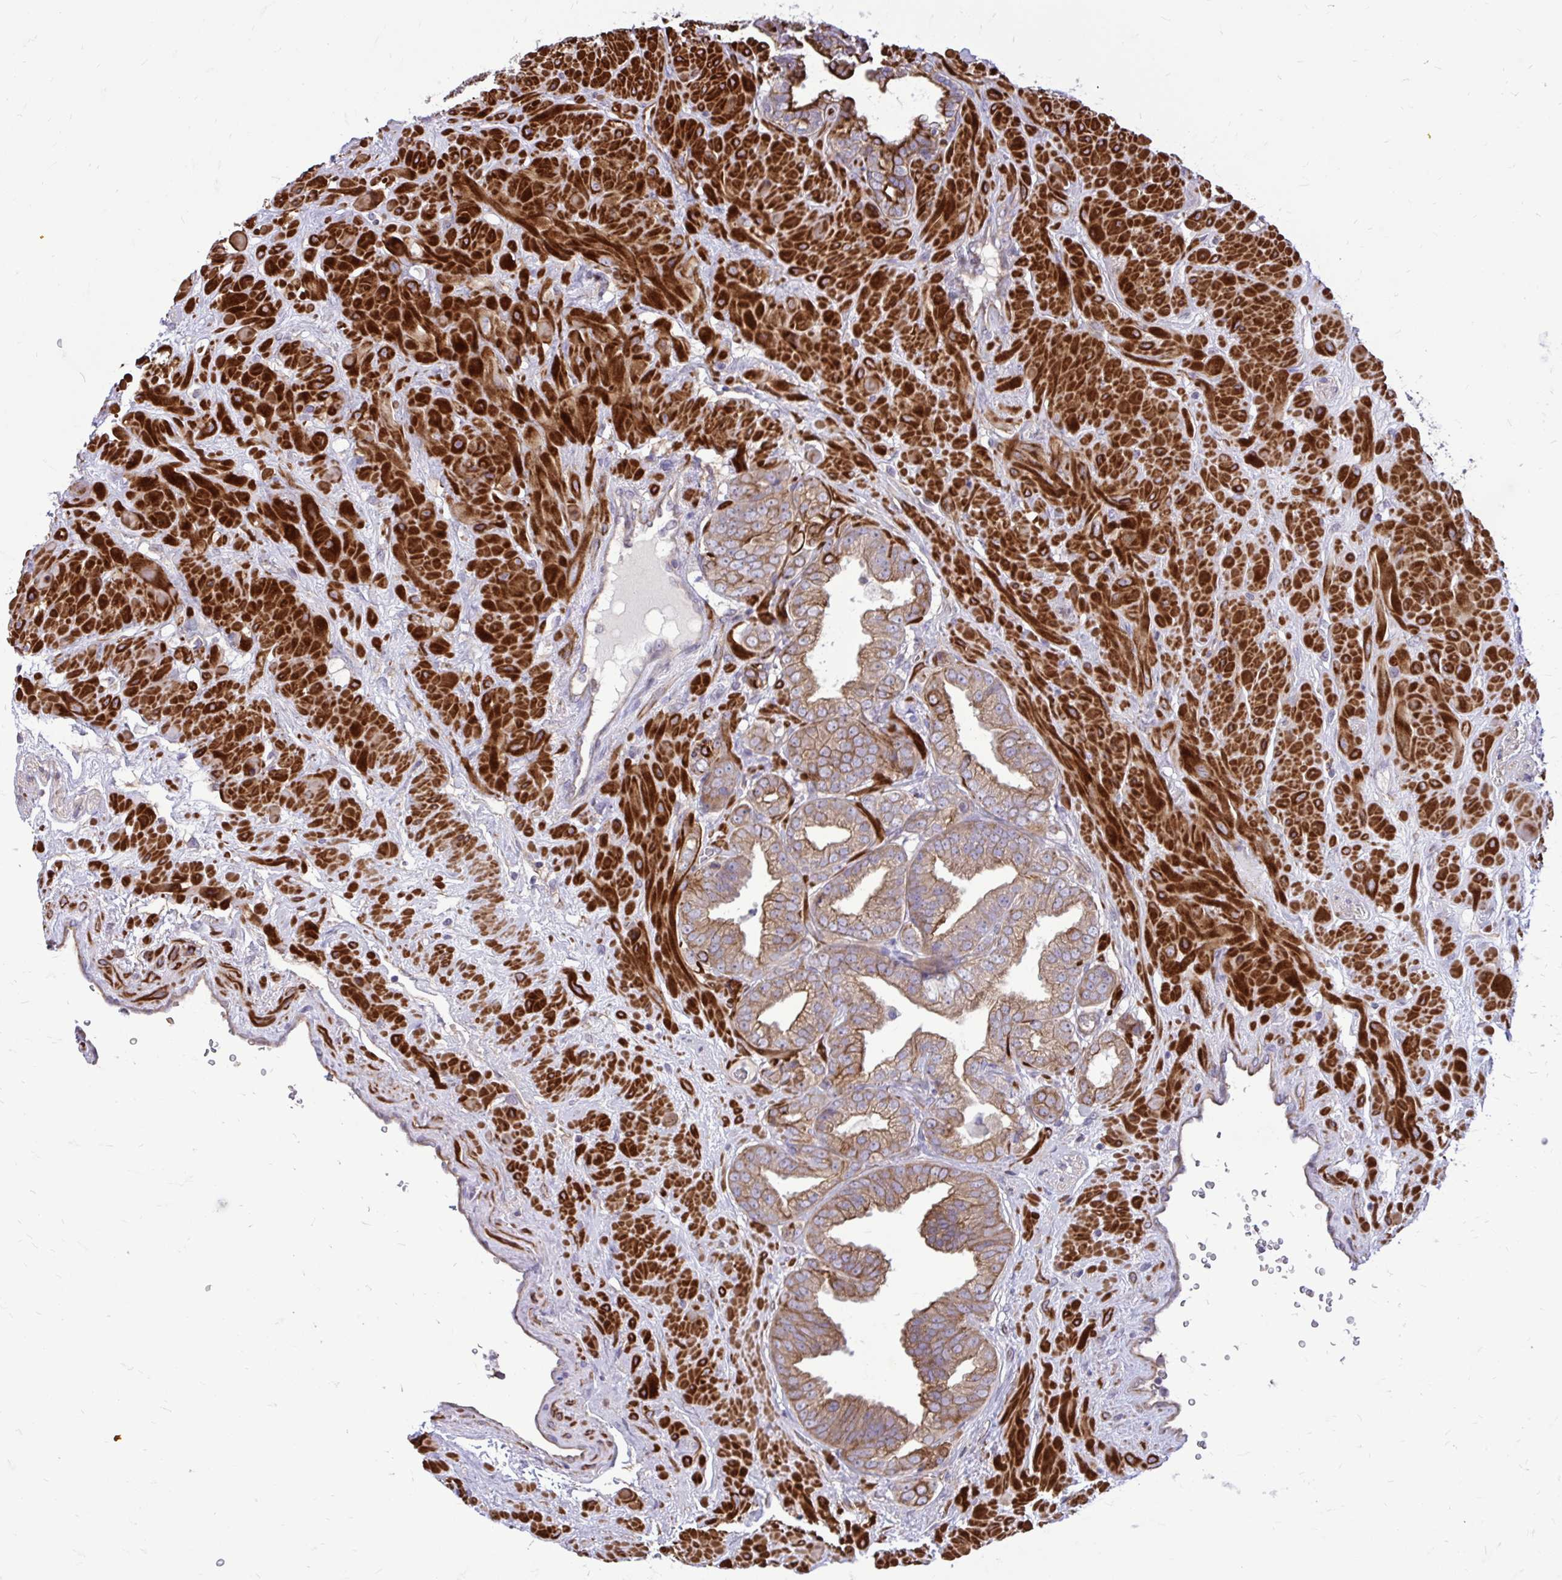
{"staining": {"intensity": "moderate", "quantity": ">75%", "location": "cytoplasmic/membranous"}, "tissue": "prostate cancer", "cell_type": "Tumor cells", "image_type": "cancer", "snomed": [{"axis": "morphology", "description": "Adenocarcinoma, High grade"}, {"axis": "topography", "description": "Prostate"}], "caption": "This histopathology image demonstrates prostate adenocarcinoma (high-grade) stained with immunohistochemistry to label a protein in brown. The cytoplasmic/membranous of tumor cells show moderate positivity for the protein. Nuclei are counter-stained blue.", "gene": "FAP", "patient": {"sex": "male", "age": 68}}